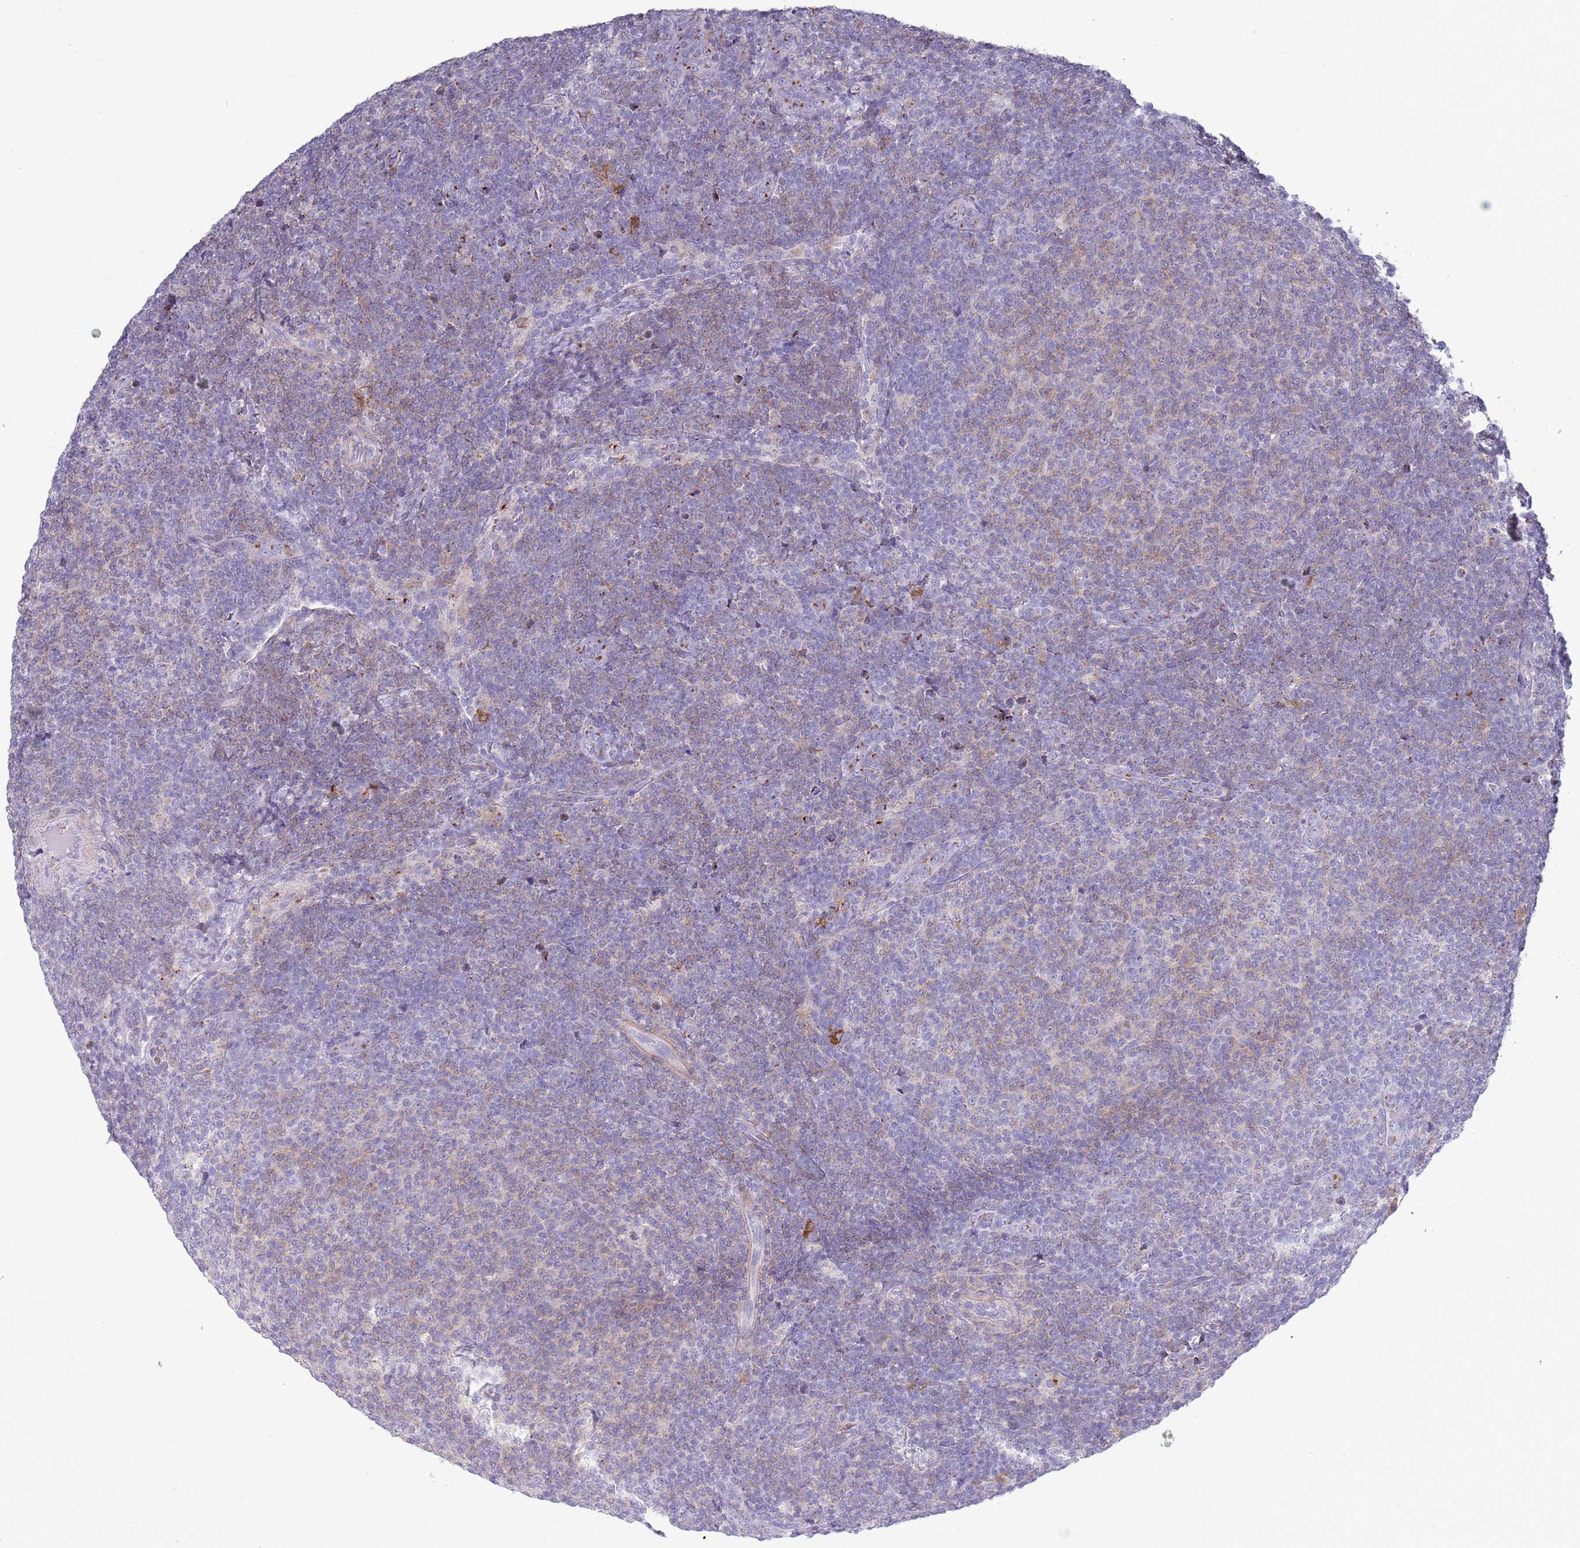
{"staining": {"intensity": "weak", "quantity": "25%-75%", "location": "cytoplasmic/membranous"}, "tissue": "lymphoma", "cell_type": "Tumor cells", "image_type": "cancer", "snomed": [{"axis": "morphology", "description": "Malignant lymphoma, non-Hodgkin's type, Low grade"}, {"axis": "topography", "description": "Lymph node"}], "caption": "Human malignant lymphoma, non-Hodgkin's type (low-grade) stained with a brown dye shows weak cytoplasmic/membranous positive staining in approximately 25%-75% of tumor cells.", "gene": "ACSBG1", "patient": {"sex": "male", "age": 66}}